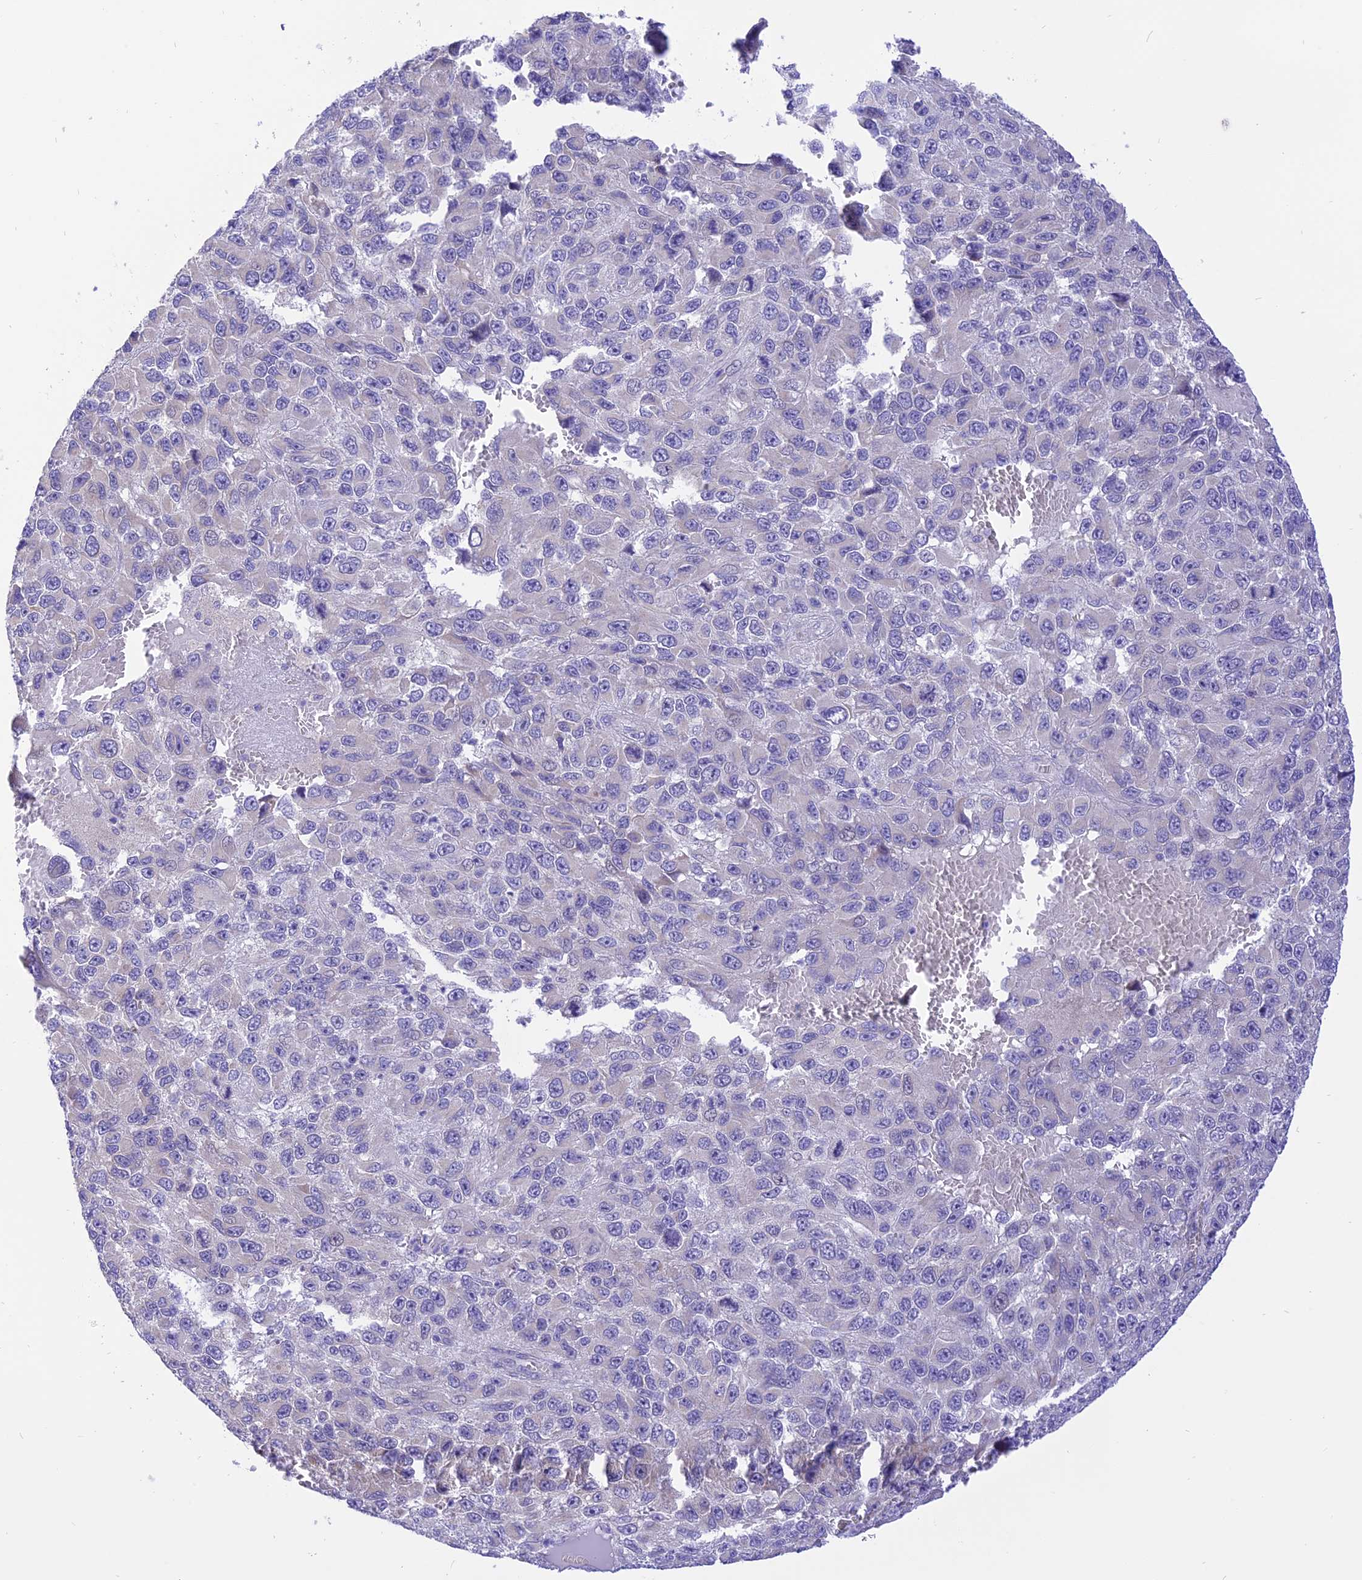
{"staining": {"intensity": "negative", "quantity": "none", "location": "none"}, "tissue": "melanoma", "cell_type": "Tumor cells", "image_type": "cancer", "snomed": [{"axis": "morphology", "description": "Normal tissue, NOS"}, {"axis": "morphology", "description": "Malignant melanoma, NOS"}, {"axis": "topography", "description": "Skin"}], "caption": "Human malignant melanoma stained for a protein using IHC demonstrates no positivity in tumor cells.", "gene": "ARMCX6", "patient": {"sex": "female", "age": 96}}